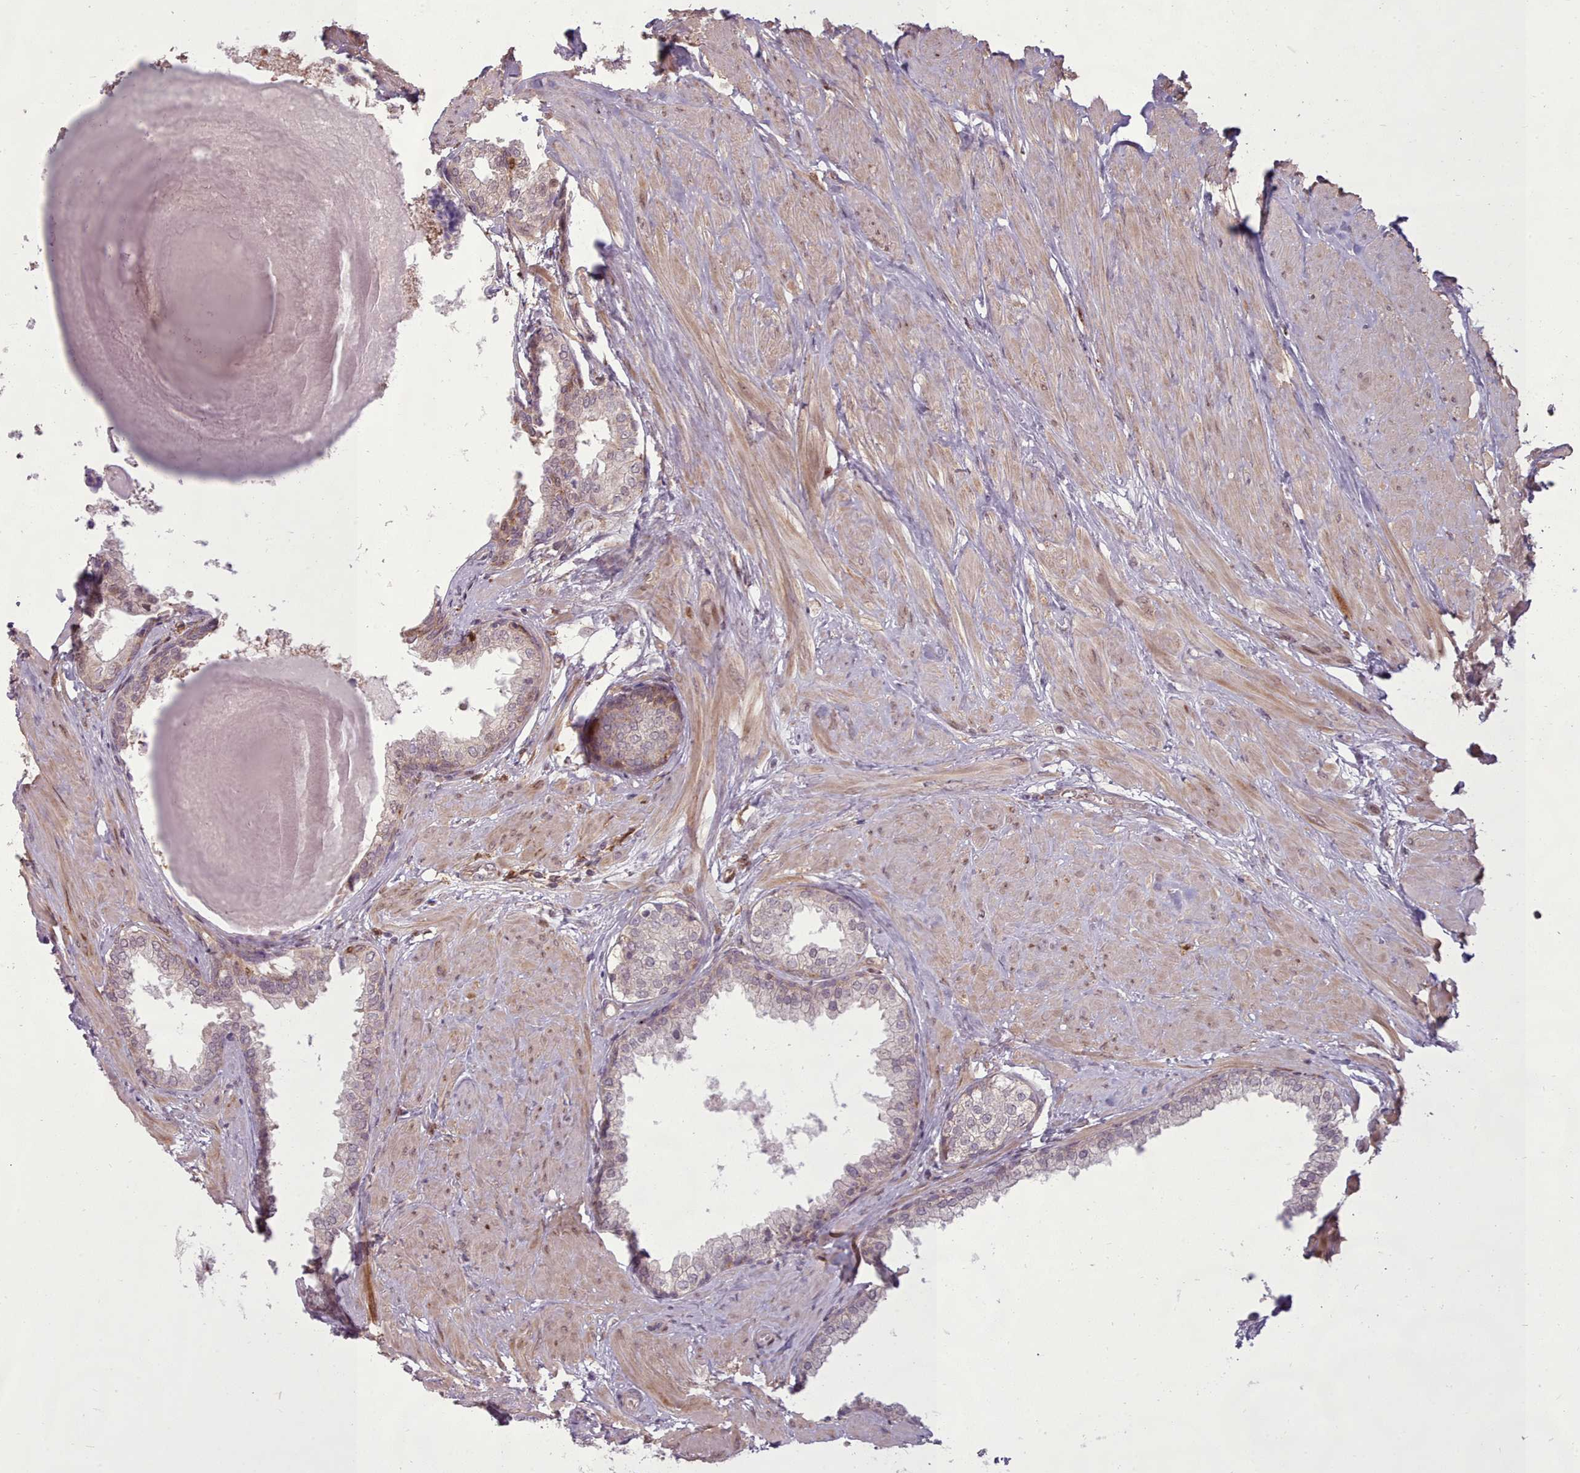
{"staining": {"intensity": "weak", "quantity": "25%-75%", "location": "cytoplasmic/membranous"}, "tissue": "prostate", "cell_type": "Glandular cells", "image_type": "normal", "snomed": [{"axis": "morphology", "description": "Normal tissue, NOS"}, {"axis": "topography", "description": "Prostate"}], "caption": "Immunohistochemistry (IHC) staining of unremarkable prostate, which exhibits low levels of weak cytoplasmic/membranous positivity in about 25%-75% of glandular cells indicating weak cytoplasmic/membranous protein expression. The staining was performed using DAB (brown) for protein detection and nuclei were counterstained in hematoxylin (blue).", "gene": "LGALS9B", "patient": {"sex": "male", "age": 48}}